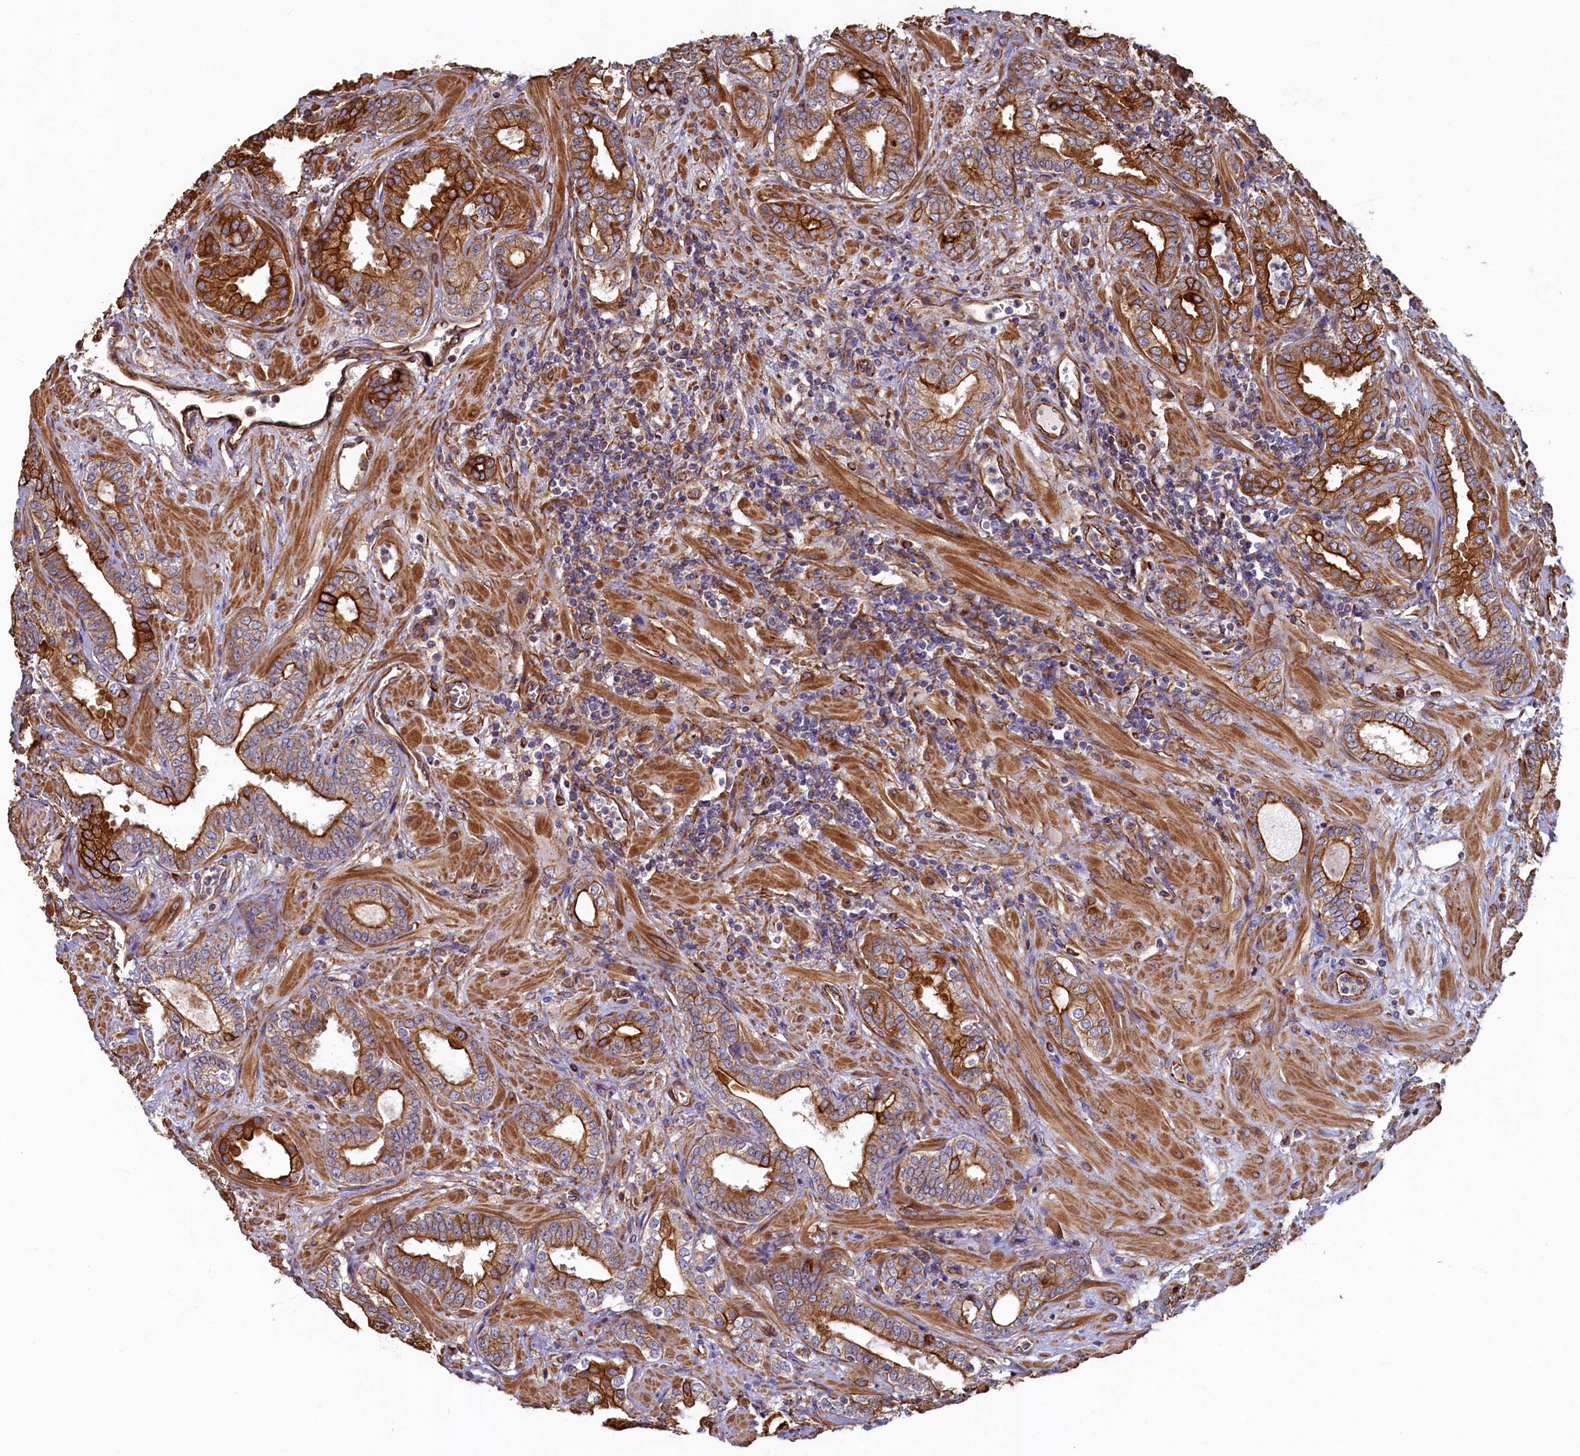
{"staining": {"intensity": "strong", "quantity": ">75%", "location": "cytoplasmic/membranous"}, "tissue": "prostate cancer", "cell_type": "Tumor cells", "image_type": "cancer", "snomed": [{"axis": "morphology", "description": "Adenocarcinoma, High grade"}, {"axis": "topography", "description": "Prostate"}], "caption": "Human prostate cancer (adenocarcinoma (high-grade)) stained for a protein (brown) shows strong cytoplasmic/membranous positive positivity in approximately >75% of tumor cells.", "gene": "LRRC57", "patient": {"sex": "male", "age": 64}}